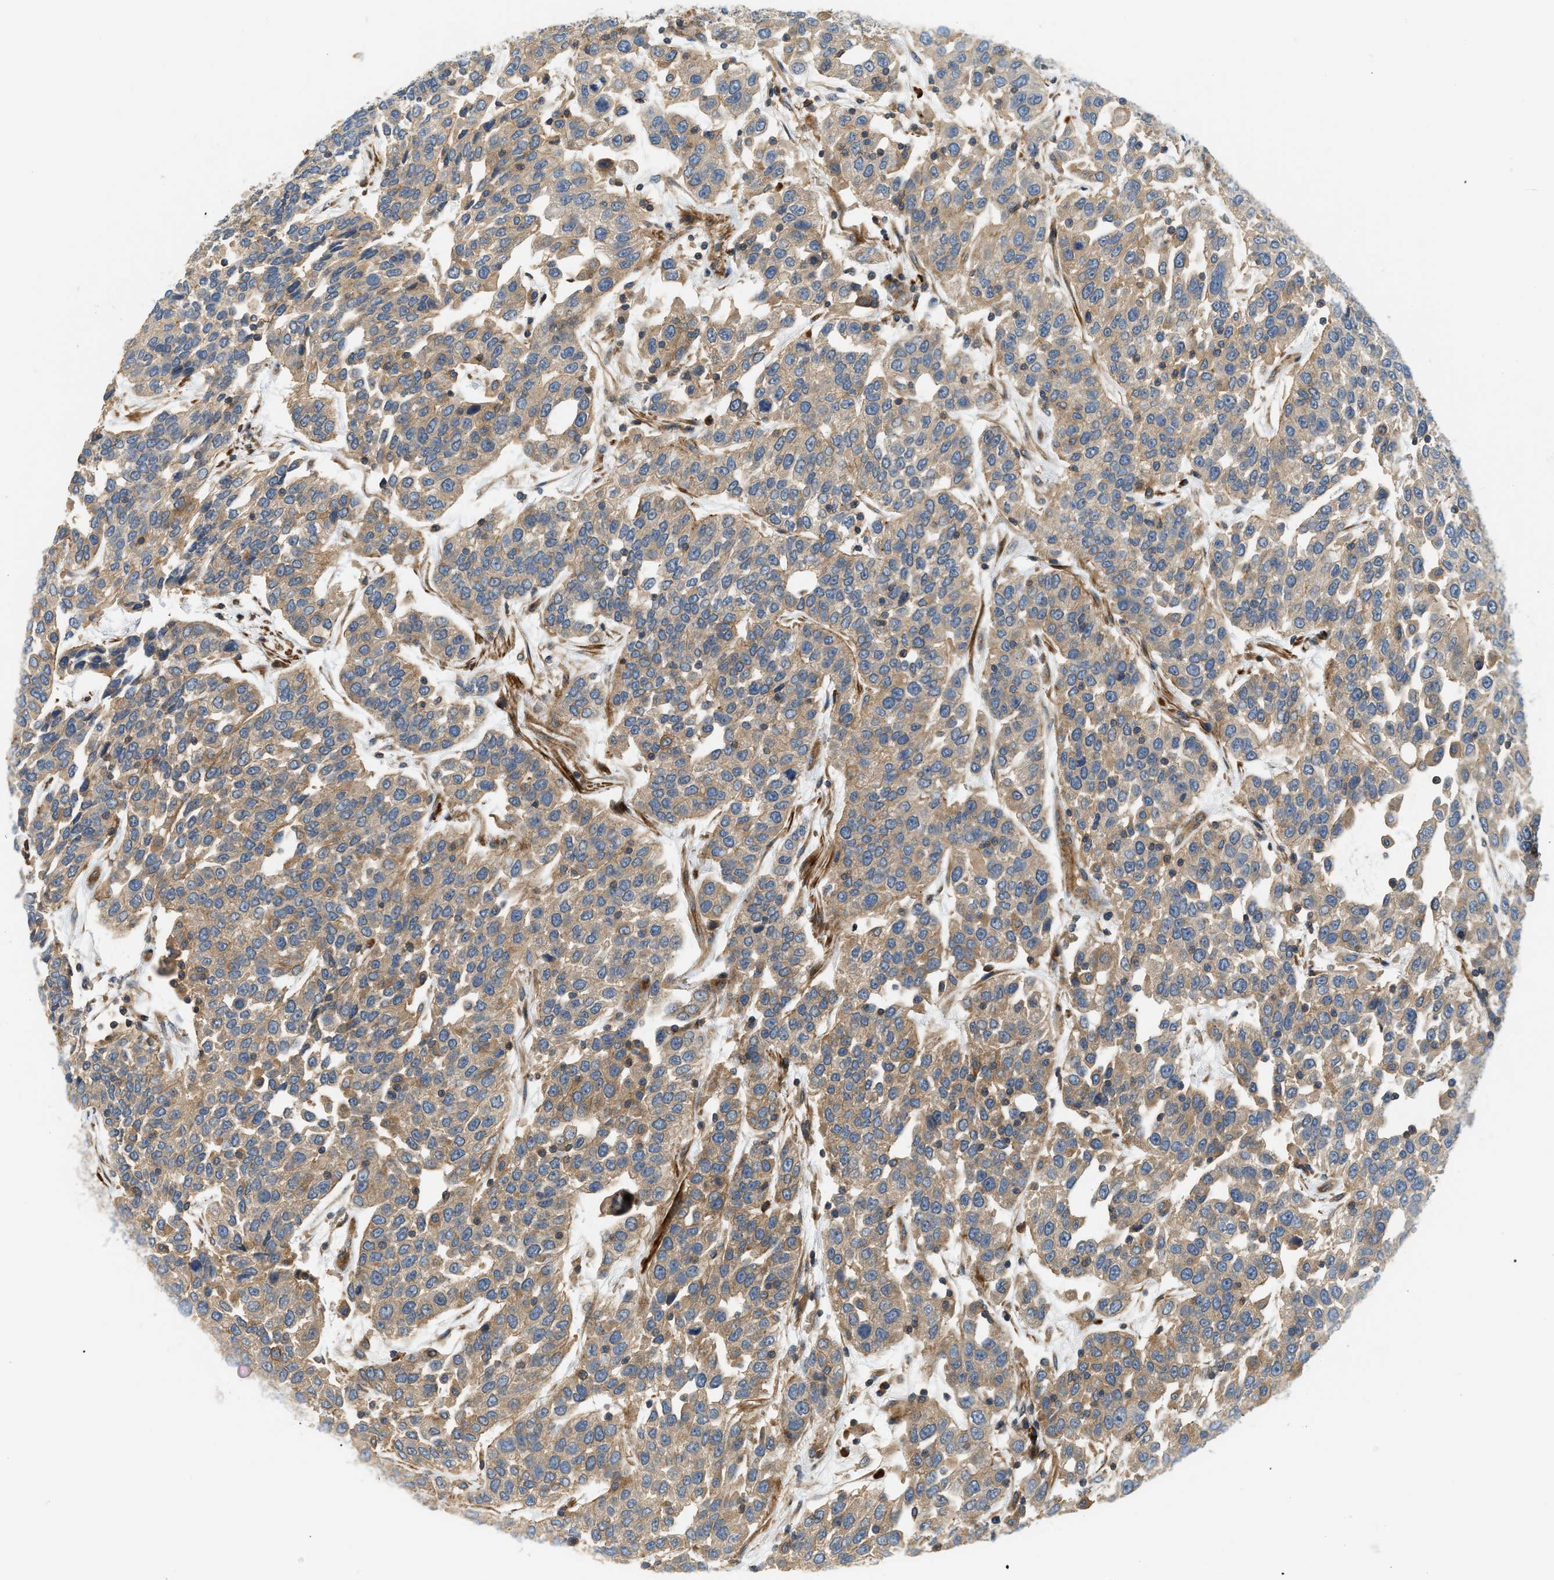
{"staining": {"intensity": "moderate", "quantity": ">75%", "location": "cytoplasmic/membranous"}, "tissue": "urothelial cancer", "cell_type": "Tumor cells", "image_type": "cancer", "snomed": [{"axis": "morphology", "description": "Urothelial carcinoma, High grade"}, {"axis": "topography", "description": "Urinary bladder"}], "caption": "Urothelial cancer stained for a protein displays moderate cytoplasmic/membranous positivity in tumor cells.", "gene": "BTN3A2", "patient": {"sex": "female", "age": 80}}